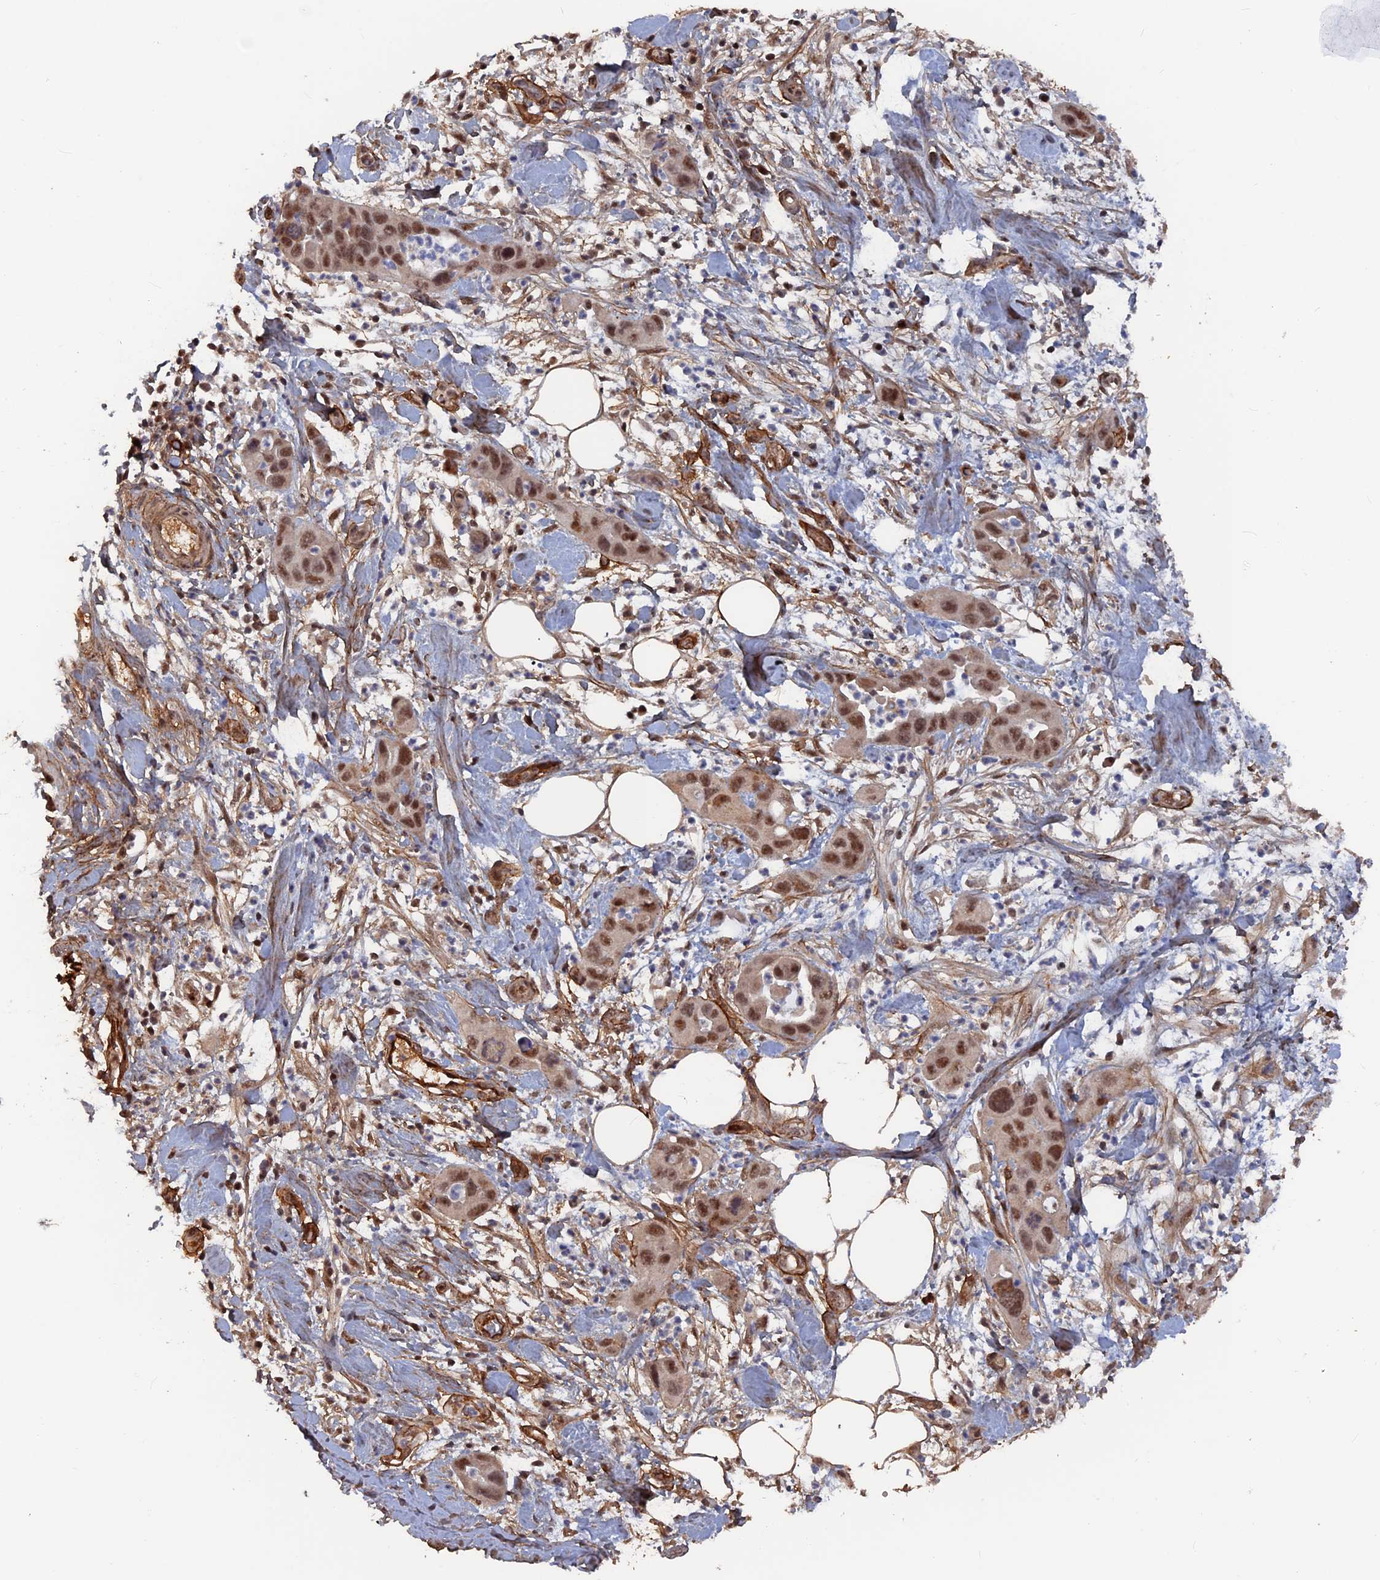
{"staining": {"intensity": "moderate", "quantity": ">75%", "location": "nuclear"}, "tissue": "pancreatic cancer", "cell_type": "Tumor cells", "image_type": "cancer", "snomed": [{"axis": "morphology", "description": "Adenocarcinoma, NOS"}, {"axis": "topography", "description": "Pancreas"}], "caption": "This photomicrograph shows IHC staining of adenocarcinoma (pancreatic), with medium moderate nuclear expression in about >75% of tumor cells.", "gene": "SH3D21", "patient": {"sex": "female", "age": 71}}